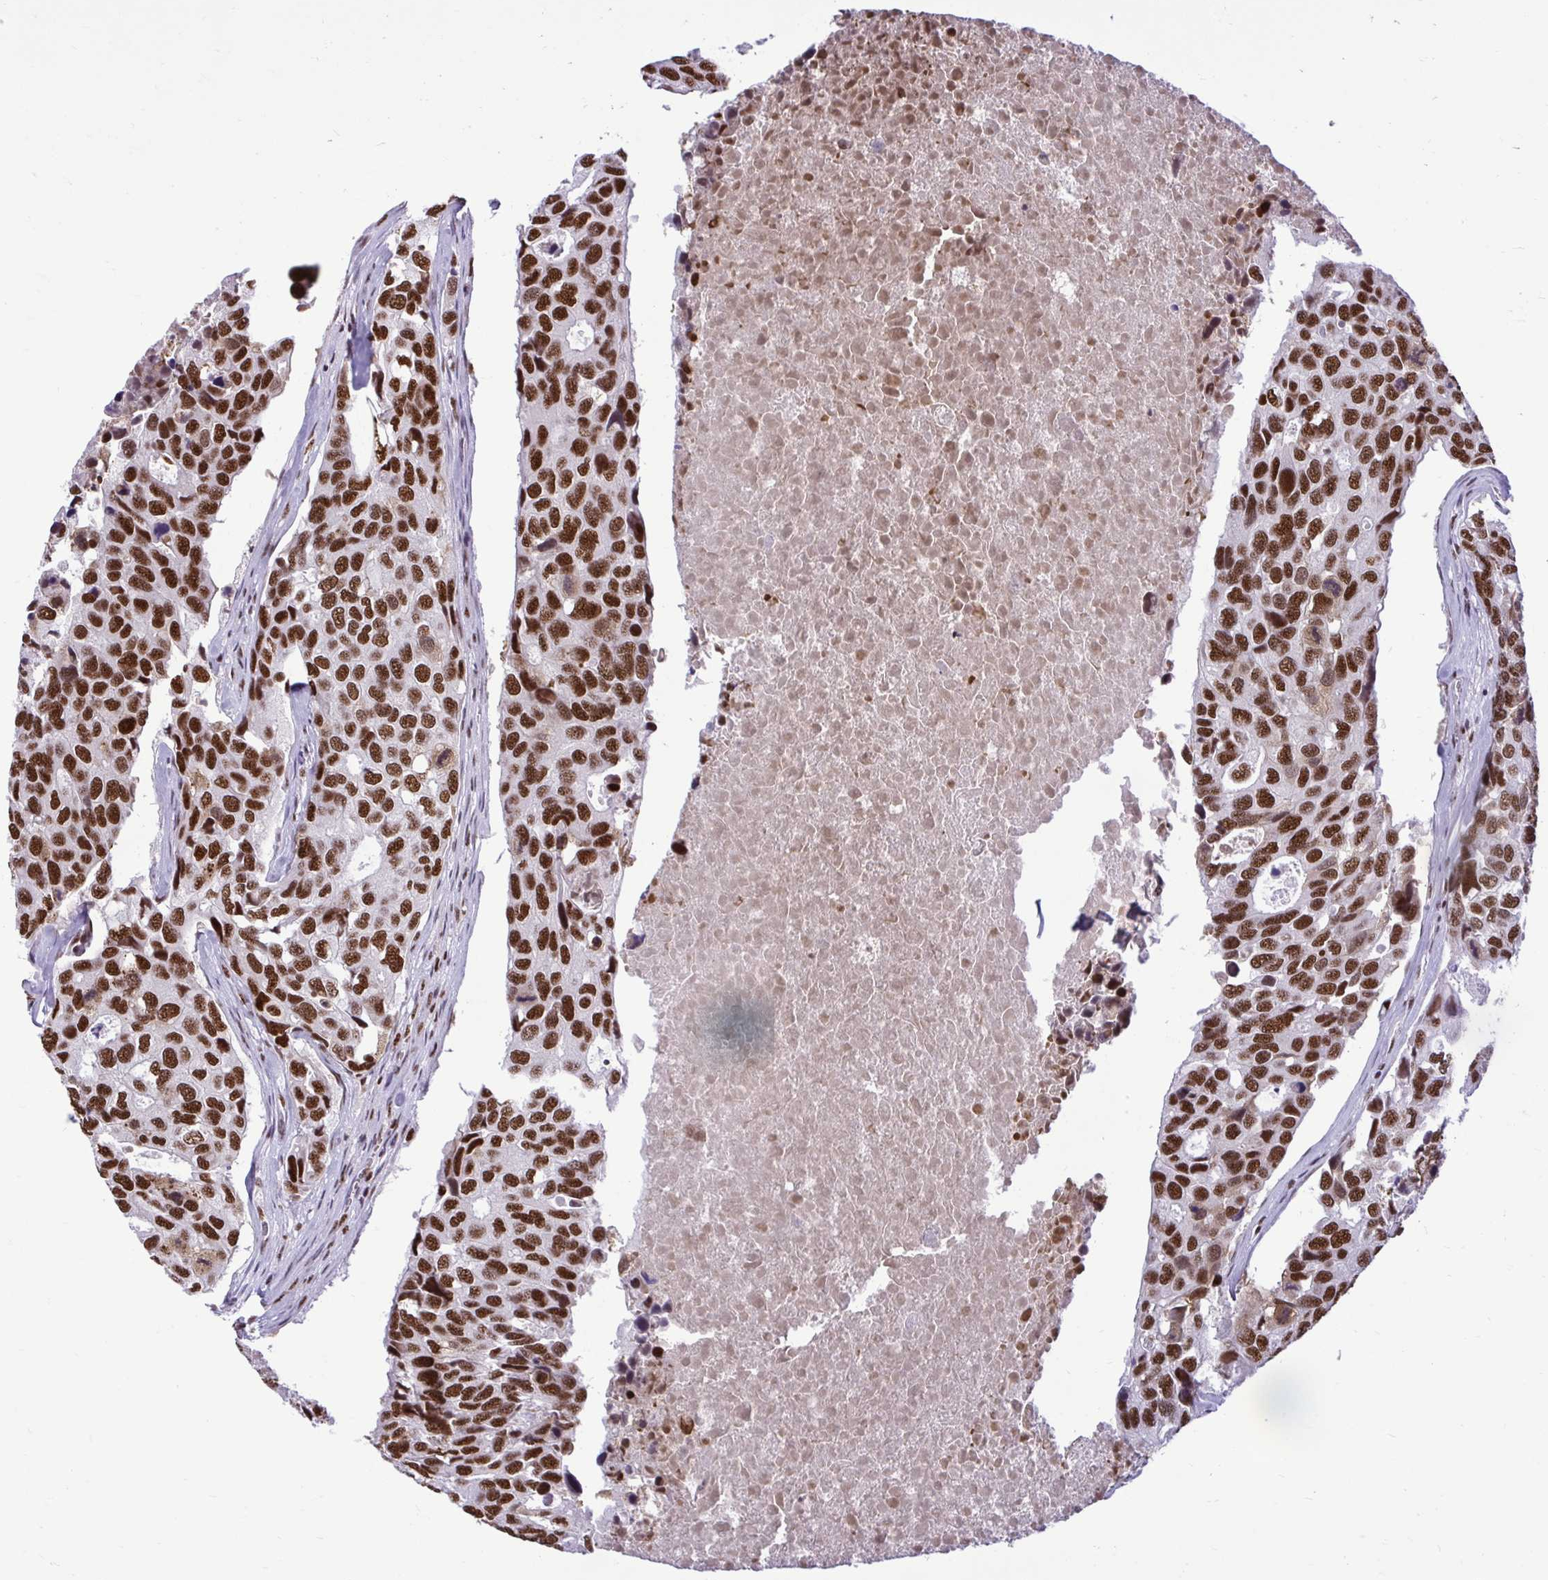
{"staining": {"intensity": "strong", "quantity": ">75%", "location": "nuclear"}, "tissue": "breast cancer", "cell_type": "Tumor cells", "image_type": "cancer", "snomed": [{"axis": "morphology", "description": "Duct carcinoma"}, {"axis": "topography", "description": "Breast"}], "caption": "Strong nuclear staining is identified in approximately >75% of tumor cells in infiltrating ductal carcinoma (breast).", "gene": "PRPF19", "patient": {"sex": "female", "age": 83}}